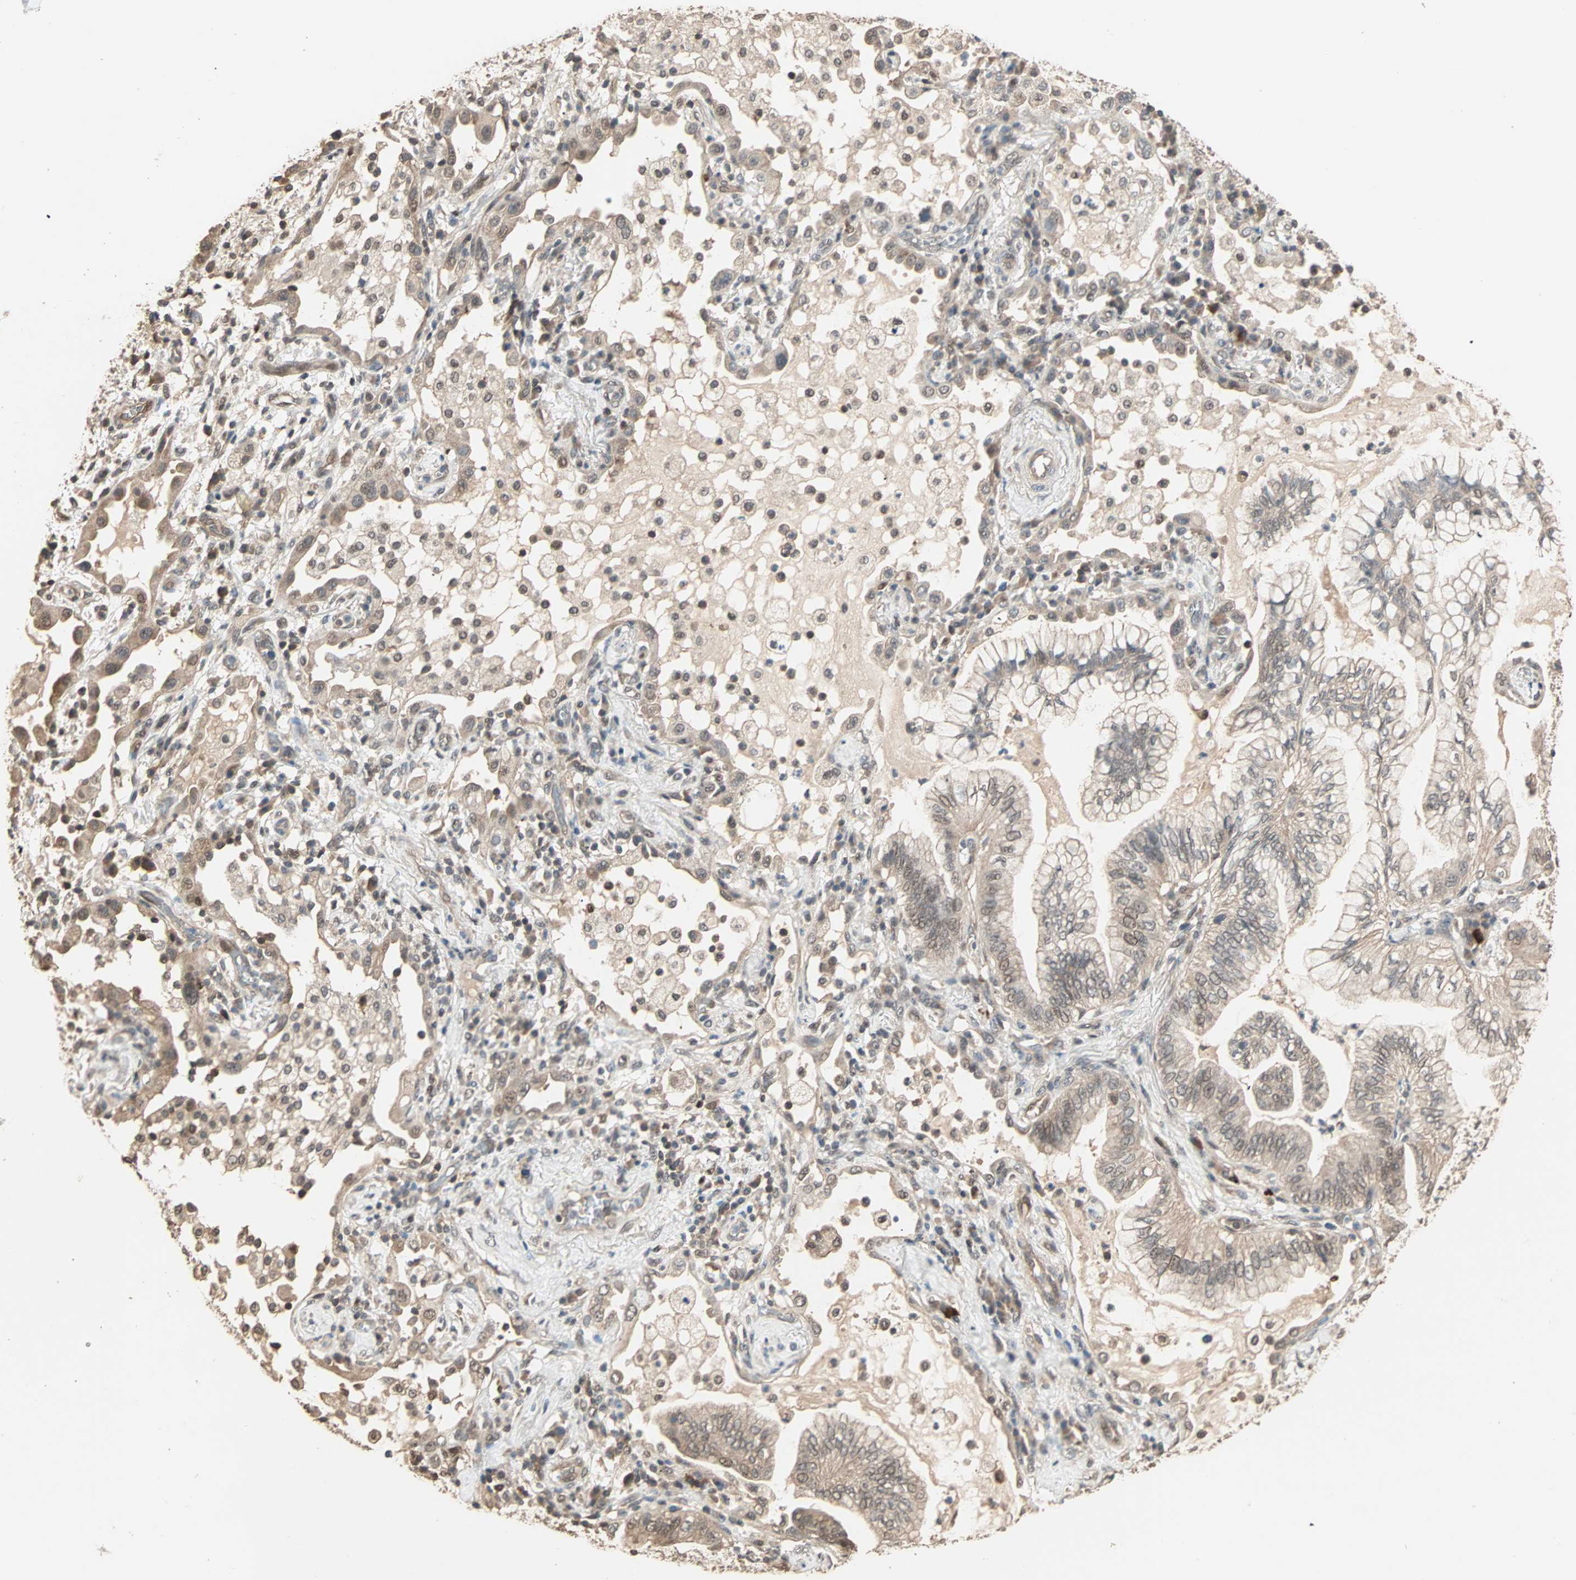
{"staining": {"intensity": "weak", "quantity": ">75%", "location": "cytoplasmic/membranous,nuclear"}, "tissue": "lung cancer", "cell_type": "Tumor cells", "image_type": "cancer", "snomed": [{"axis": "morphology", "description": "Normal tissue, NOS"}, {"axis": "morphology", "description": "Adenocarcinoma, NOS"}, {"axis": "topography", "description": "Bronchus"}, {"axis": "topography", "description": "Lung"}], "caption": "Tumor cells show weak cytoplasmic/membranous and nuclear positivity in about >75% of cells in lung cancer.", "gene": "ZBTB33", "patient": {"sex": "female", "age": 70}}